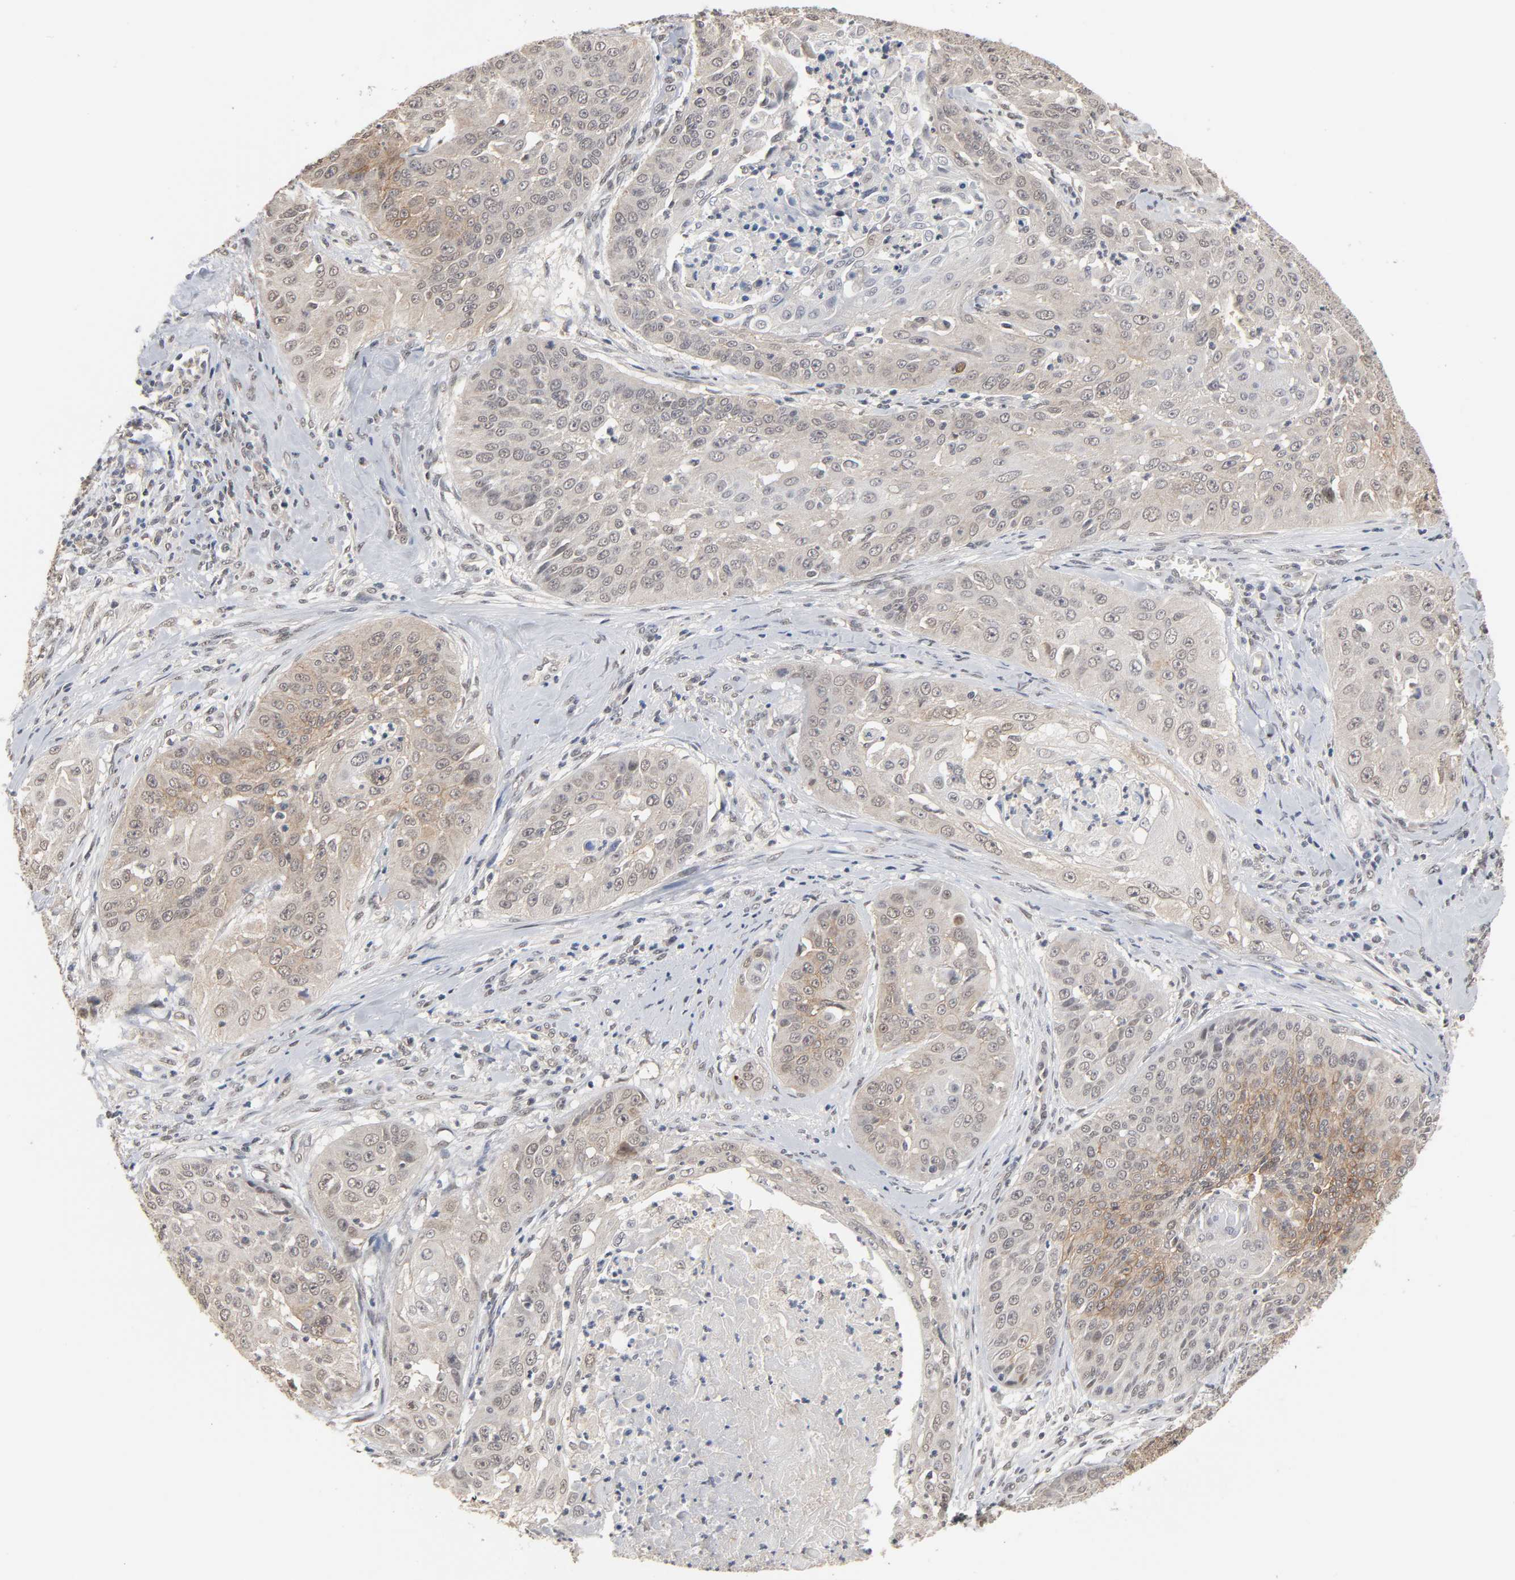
{"staining": {"intensity": "moderate", "quantity": "25%-75%", "location": "cytoplasmic/membranous,nuclear"}, "tissue": "cervical cancer", "cell_type": "Tumor cells", "image_type": "cancer", "snomed": [{"axis": "morphology", "description": "Squamous cell carcinoma, NOS"}, {"axis": "topography", "description": "Cervix"}], "caption": "Cervical cancer (squamous cell carcinoma) stained for a protein (brown) reveals moderate cytoplasmic/membranous and nuclear positive expression in approximately 25%-75% of tumor cells.", "gene": "HTR1E", "patient": {"sex": "female", "age": 64}}